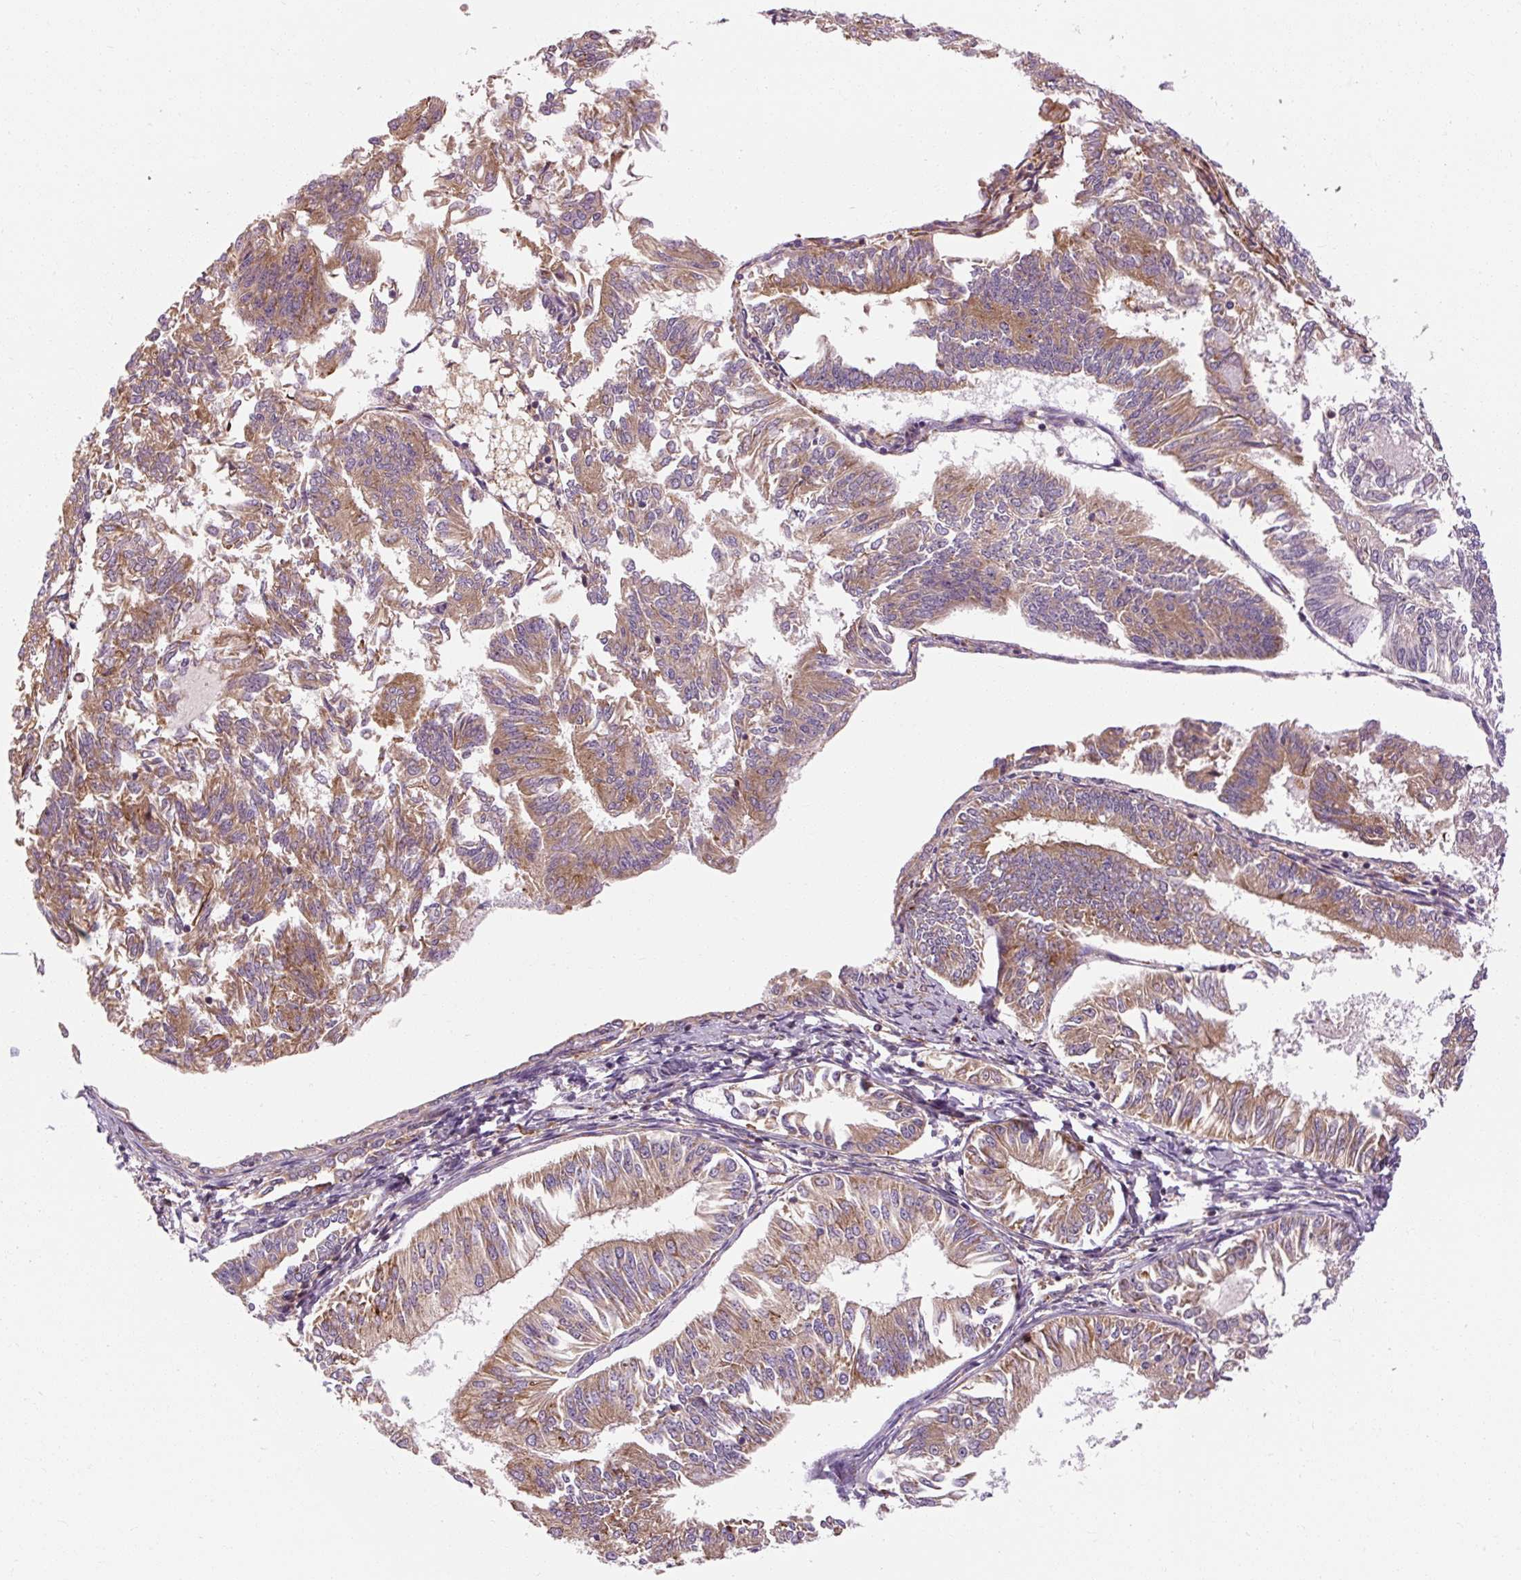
{"staining": {"intensity": "moderate", "quantity": ">75%", "location": "cytoplasmic/membranous"}, "tissue": "endometrial cancer", "cell_type": "Tumor cells", "image_type": "cancer", "snomed": [{"axis": "morphology", "description": "Adenocarcinoma, NOS"}, {"axis": "topography", "description": "Endometrium"}], "caption": "Moderate cytoplasmic/membranous expression is seen in about >75% of tumor cells in endometrial cancer (adenocarcinoma).", "gene": "PRSS48", "patient": {"sex": "female", "age": 58}}